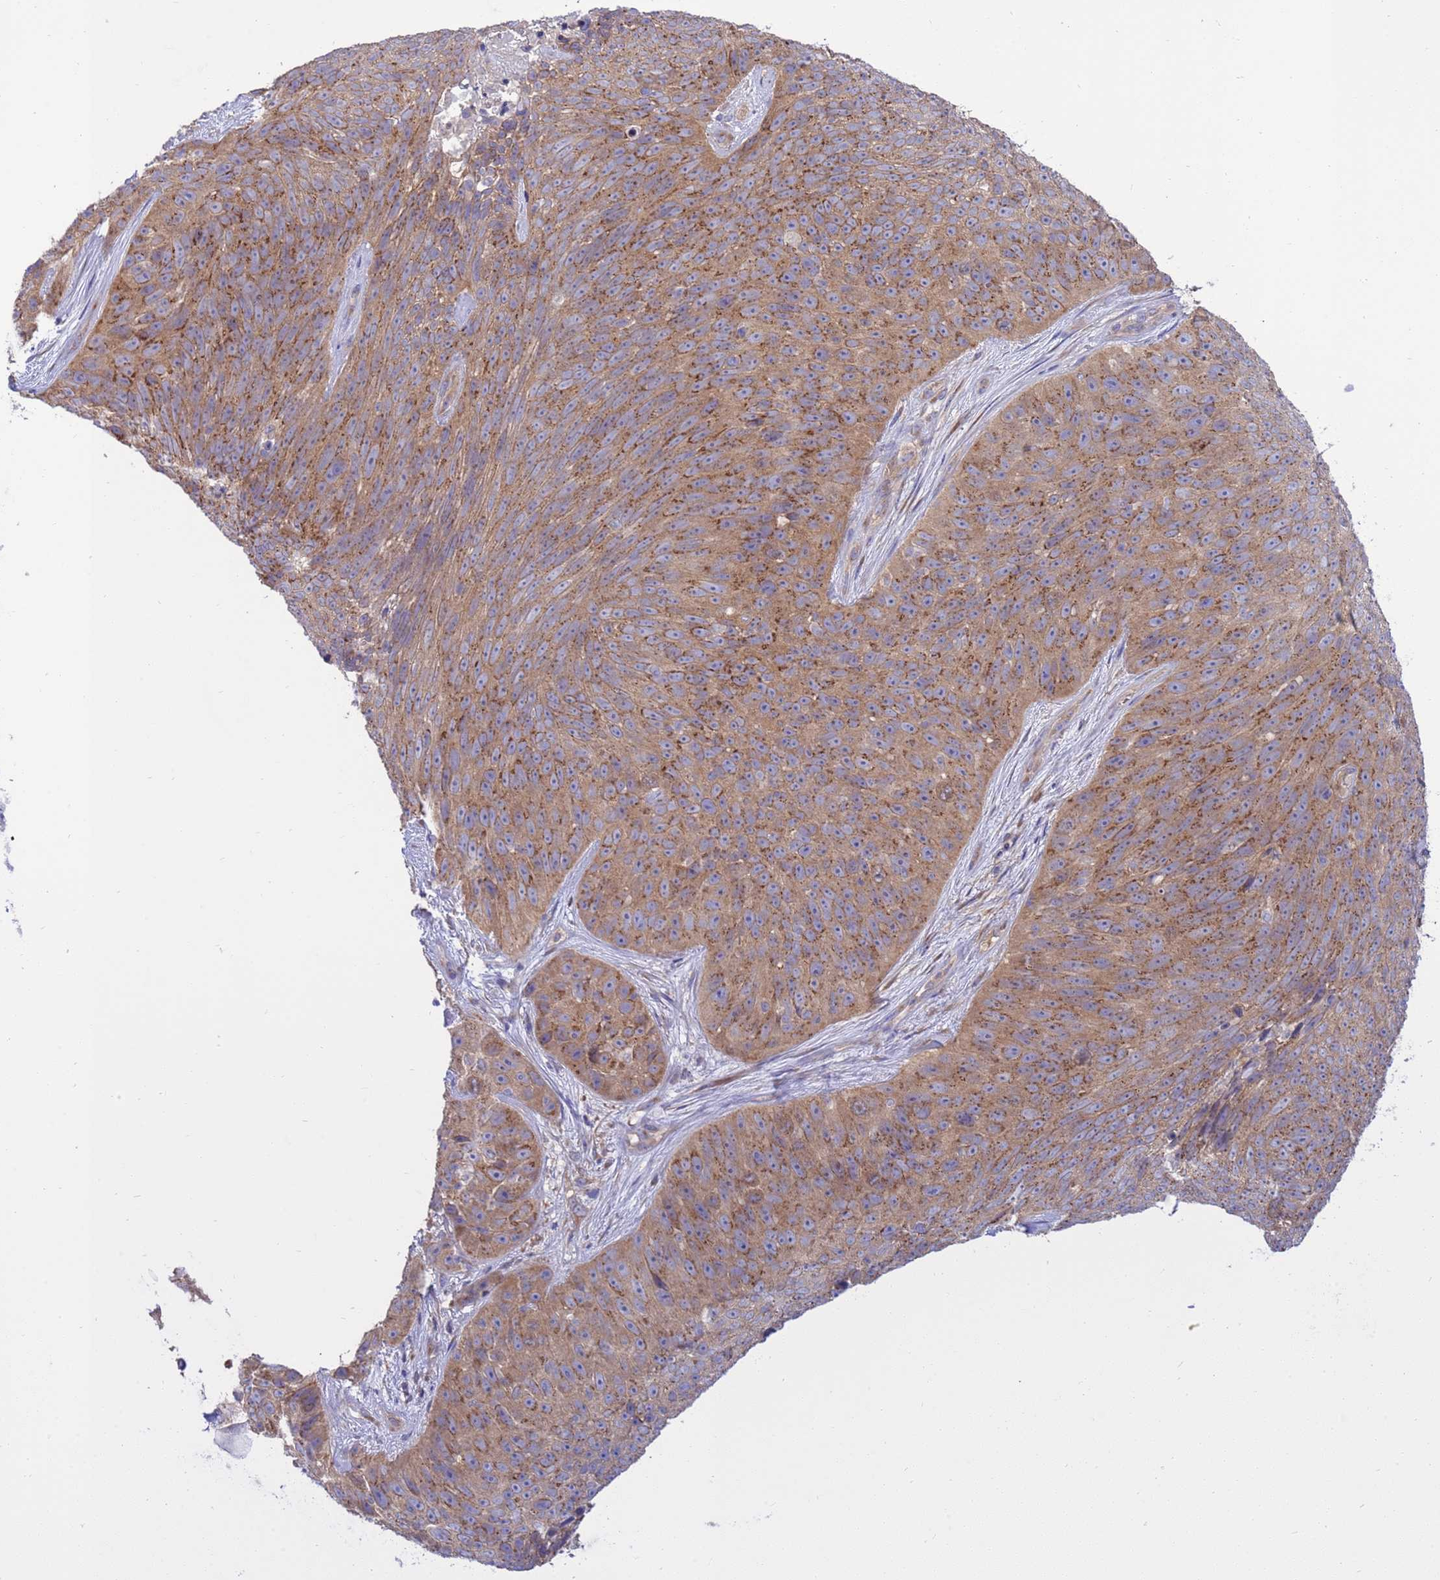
{"staining": {"intensity": "moderate", "quantity": ">75%", "location": "cytoplasmic/membranous"}, "tissue": "skin cancer", "cell_type": "Tumor cells", "image_type": "cancer", "snomed": [{"axis": "morphology", "description": "Squamous cell carcinoma, NOS"}, {"axis": "topography", "description": "Skin"}], "caption": "Immunohistochemistry of human skin squamous cell carcinoma displays medium levels of moderate cytoplasmic/membranous positivity in approximately >75% of tumor cells.", "gene": "ANAPC1", "patient": {"sex": "female", "age": 87}}